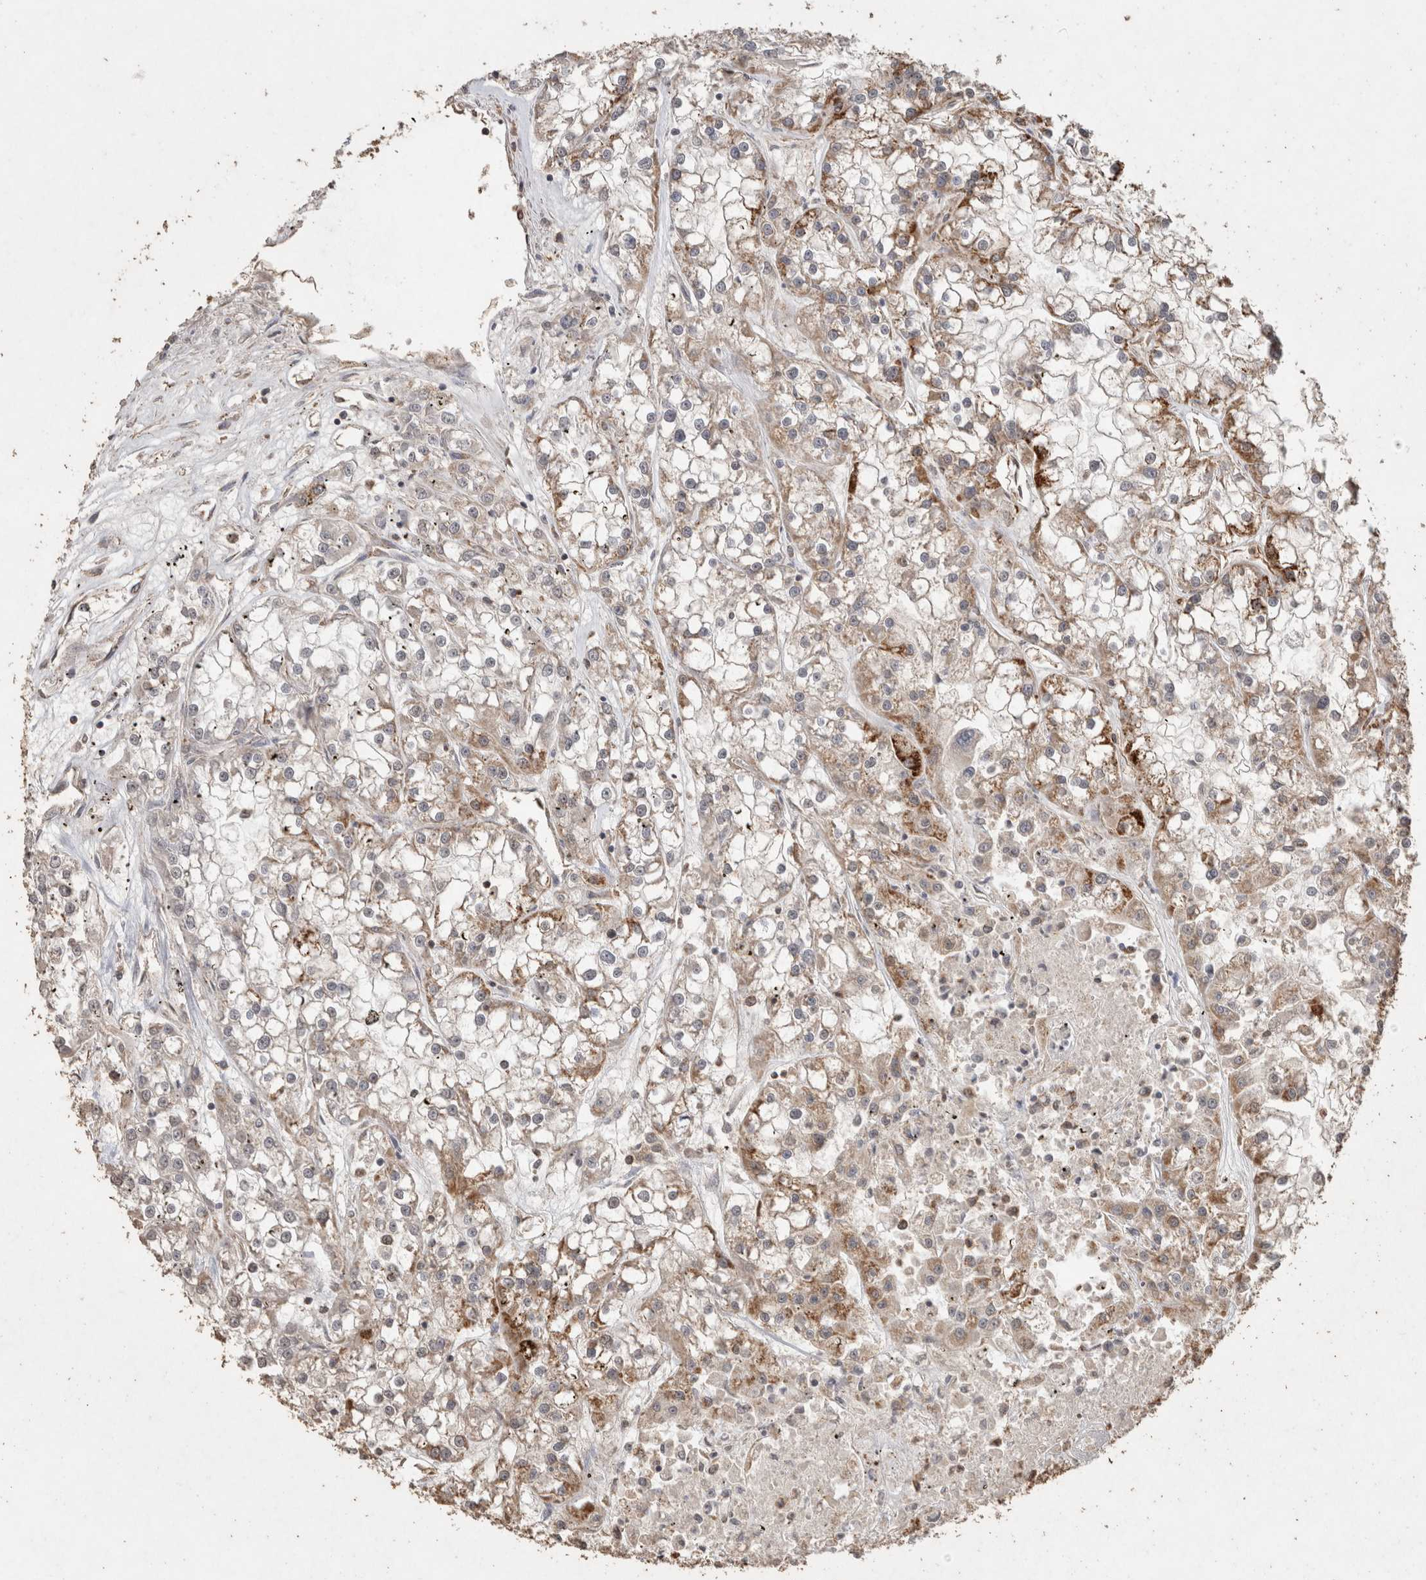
{"staining": {"intensity": "moderate", "quantity": "25%-75%", "location": "cytoplasmic/membranous"}, "tissue": "renal cancer", "cell_type": "Tumor cells", "image_type": "cancer", "snomed": [{"axis": "morphology", "description": "Adenocarcinoma, NOS"}, {"axis": "topography", "description": "Kidney"}], "caption": "IHC photomicrograph of human renal adenocarcinoma stained for a protein (brown), which reveals medium levels of moderate cytoplasmic/membranous positivity in about 25%-75% of tumor cells.", "gene": "ACADM", "patient": {"sex": "female", "age": 52}}